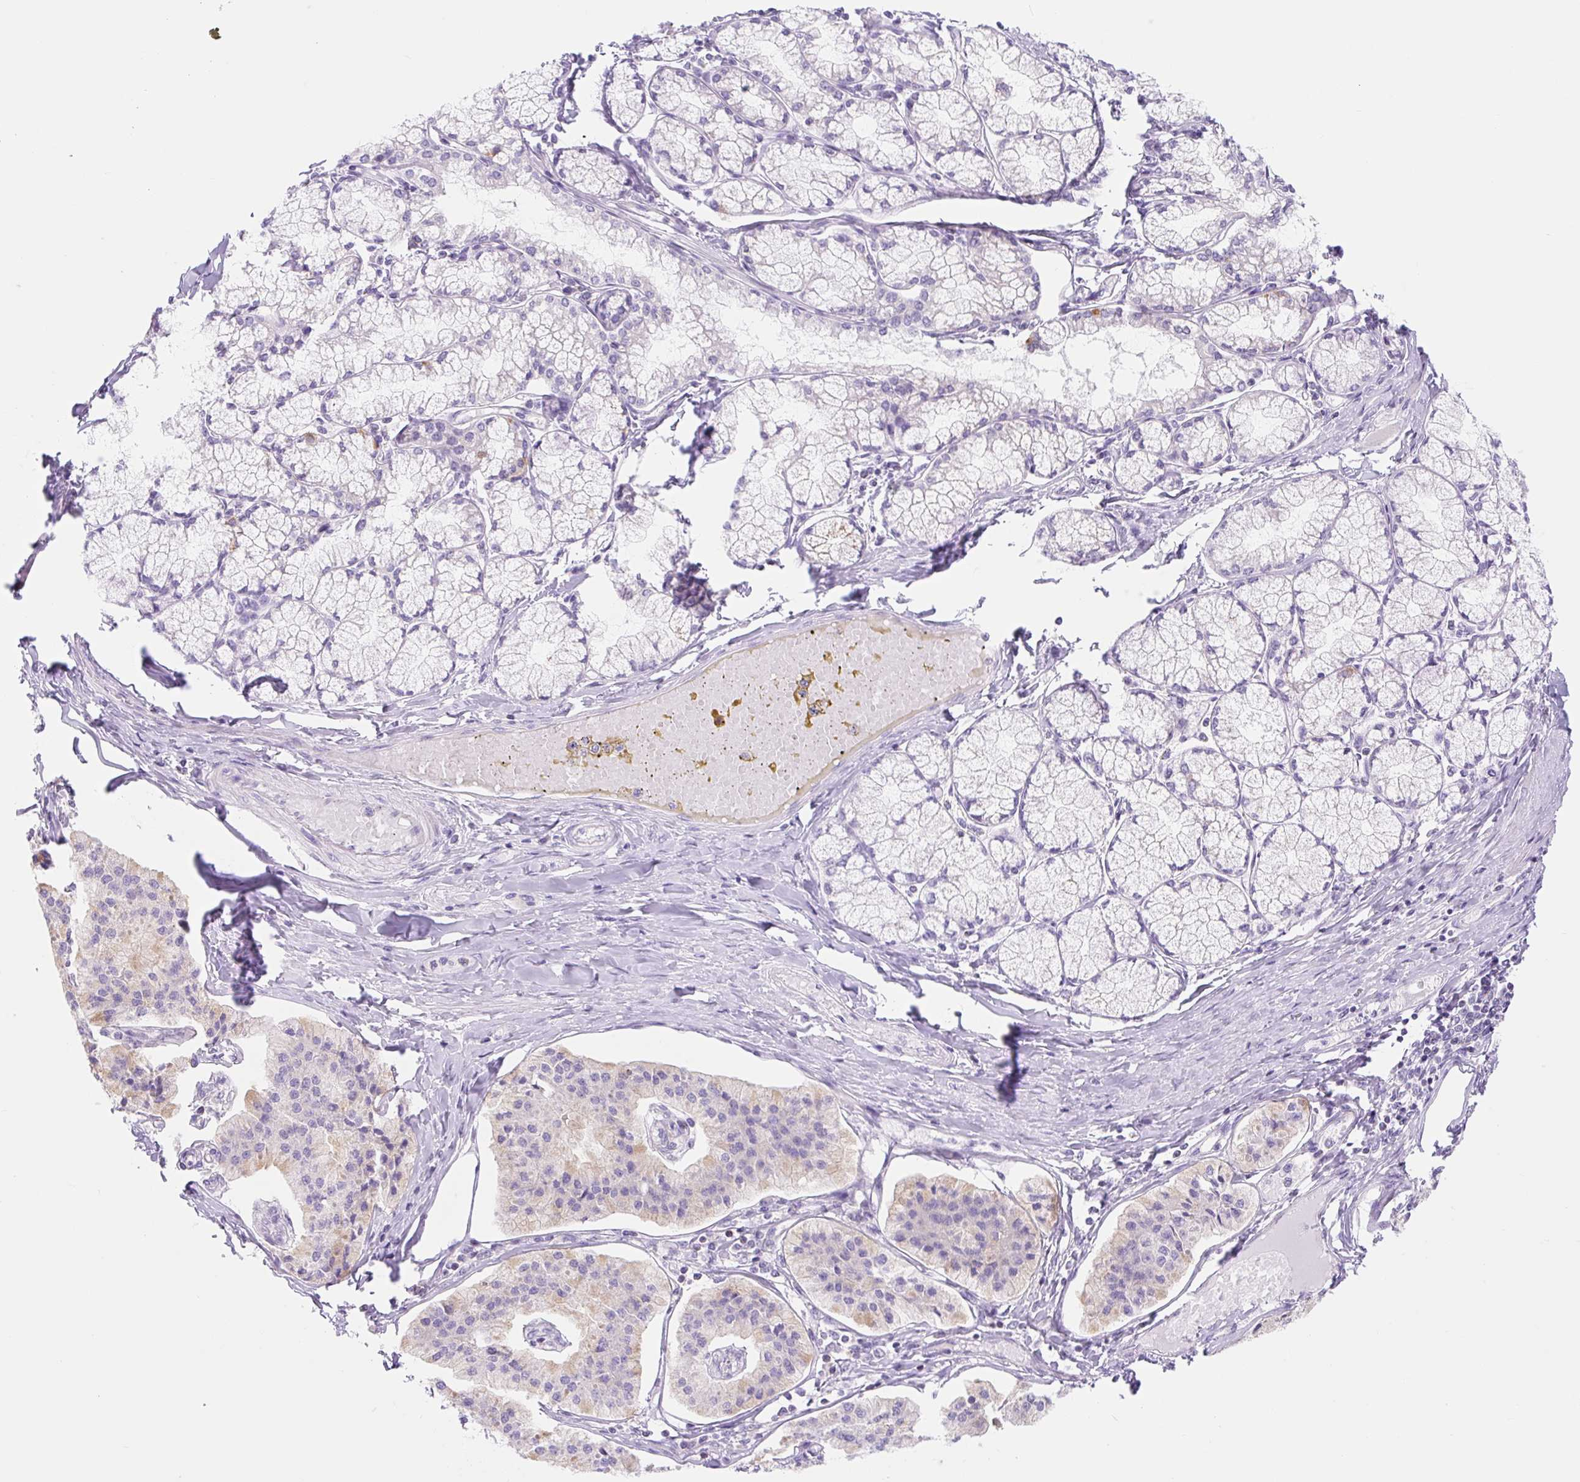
{"staining": {"intensity": "weak", "quantity": "<25%", "location": "cytoplasmic/membranous"}, "tissue": "pancreatic cancer", "cell_type": "Tumor cells", "image_type": "cancer", "snomed": [{"axis": "morphology", "description": "Adenocarcinoma, NOS"}, {"axis": "topography", "description": "Pancreas"}], "caption": "The micrograph displays no staining of tumor cells in adenocarcinoma (pancreatic).", "gene": "FOCAD", "patient": {"sex": "female", "age": 50}}